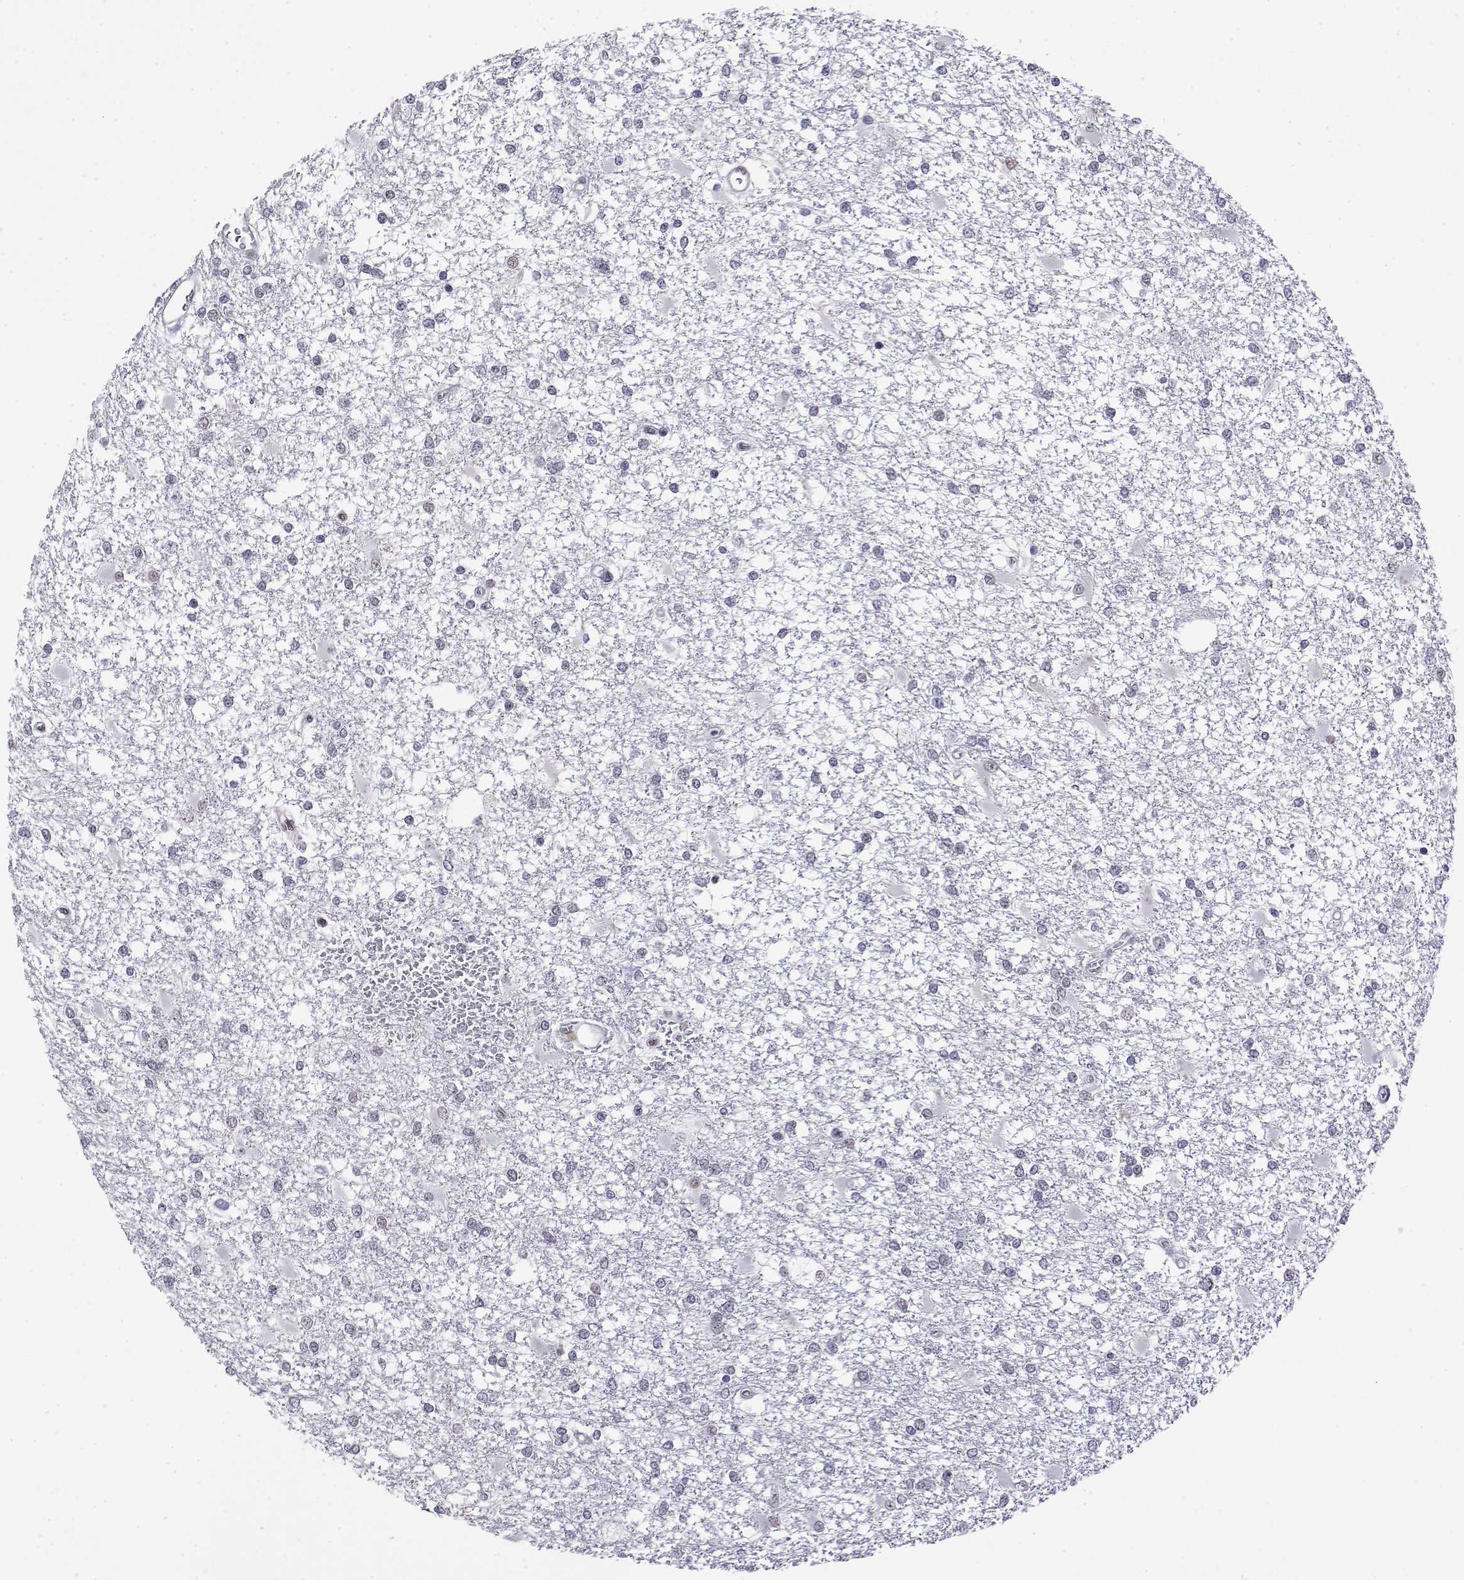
{"staining": {"intensity": "negative", "quantity": "none", "location": "none"}, "tissue": "glioma", "cell_type": "Tumor cells", "image_type": "cancer", "snomed": [{"axis": "morphology", "description": "Glioma, malignant, High grade"}, {"axis": "topography", "description": "Cerebral cortex"}], "caption": "A histopathology image of human glioma is negative for staining in tumor cells. Brightfield microscopy of immunohistochemistry (IHC) stained with DAB (3,3'-diaminobenzidine) (brown) and hematoxylin (blue), captured at high magnification.", "gene": "POLDIP3", "patient": {"sex": "male", "age": 79}}